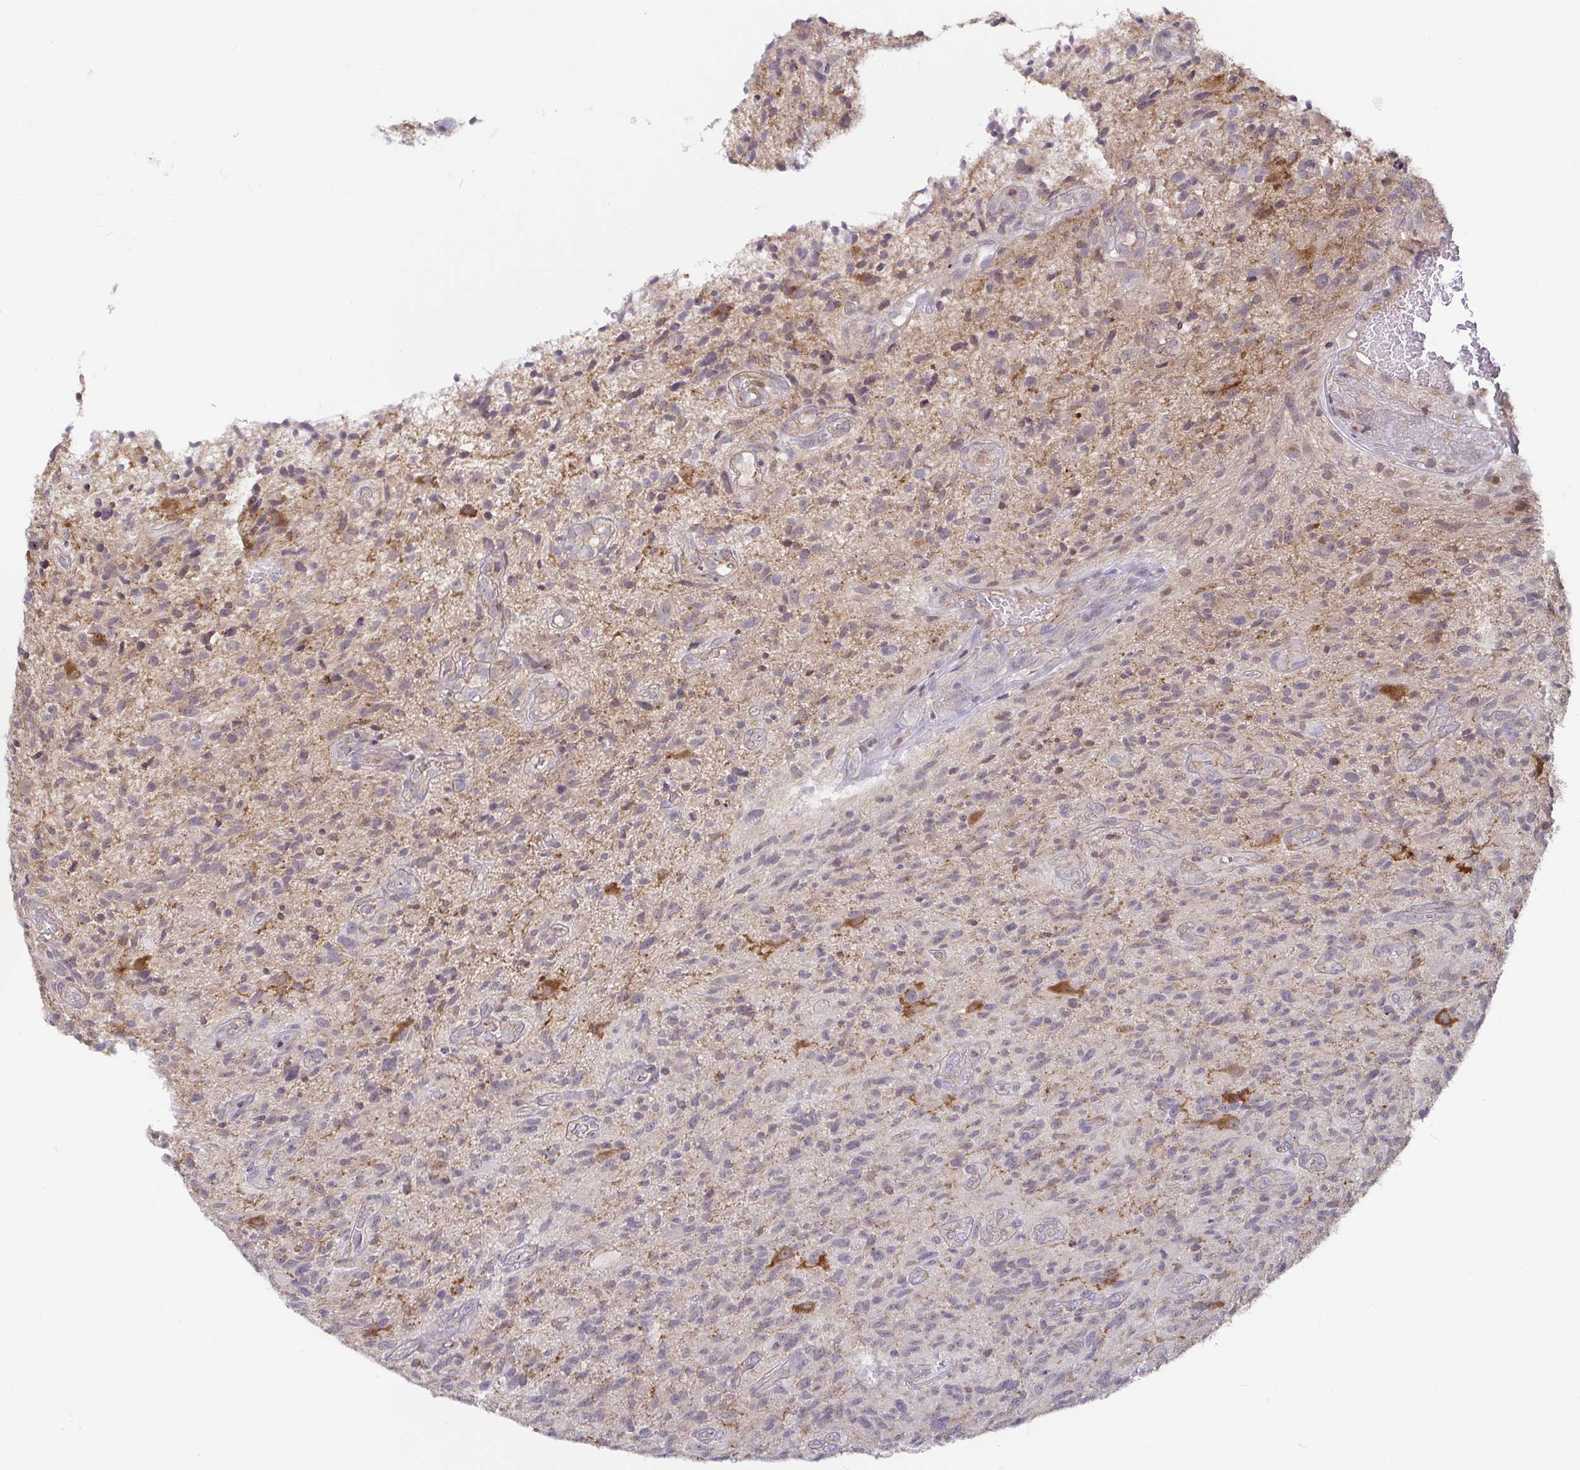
{"staining": {"intensity": "negative", "quantity": "none", "location": "none"}, "tissue": "glioma", "cell_type": "Tumor cells", "image_type": "cancer", "snomed": [{"axis": "morphology", "description": "Glioma, malignant, High grade"}, {"axis": "topography", "description": "Brain"}], "caption": "The image displays no significant positivity in tumor cells of glioma.", "gene": "CDH18", "patient": {"sex": "male", "age": 75}}